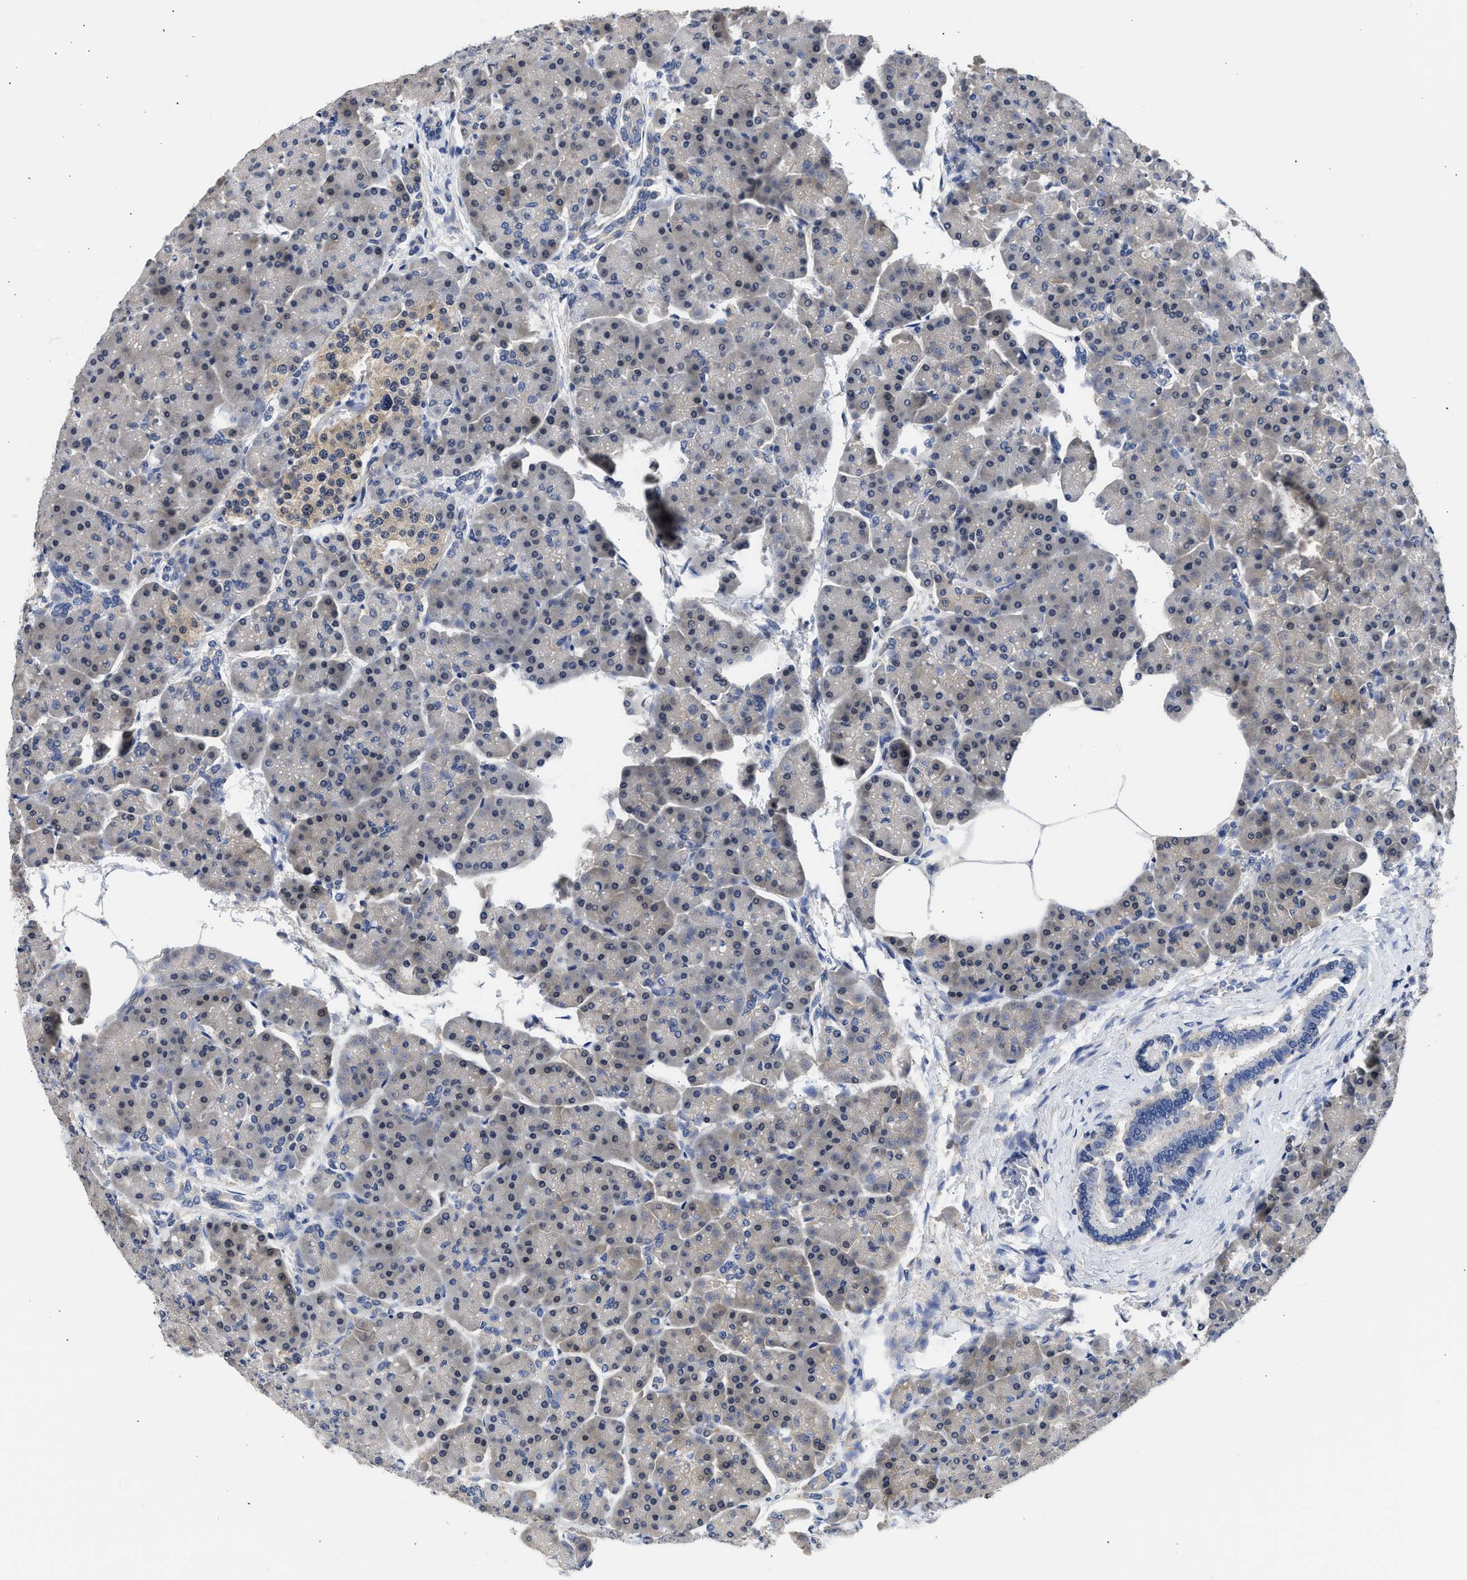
{"staining": {"intensity": "moderate", "quantity": "25%-75%", "location": "cytoplasmic/membranous,nuclear"}, "tissue": "pancreas", "cell_type": "Exocrine glandular cells", "image_type": "normal", "snomed": [{"axis": "morphology", "description": "Normal tissue, NOS"}, {"axis": "topography", "description": "Pancreas"}], "caption": "Exocrine glandular cells demonstrate moderate cytoplasmic/membranous,nuclear positivity in about 25%-75% of cells in normal pancreas.", "gene": "XPO5", "patient": {"sex": "female", "age": 70}}